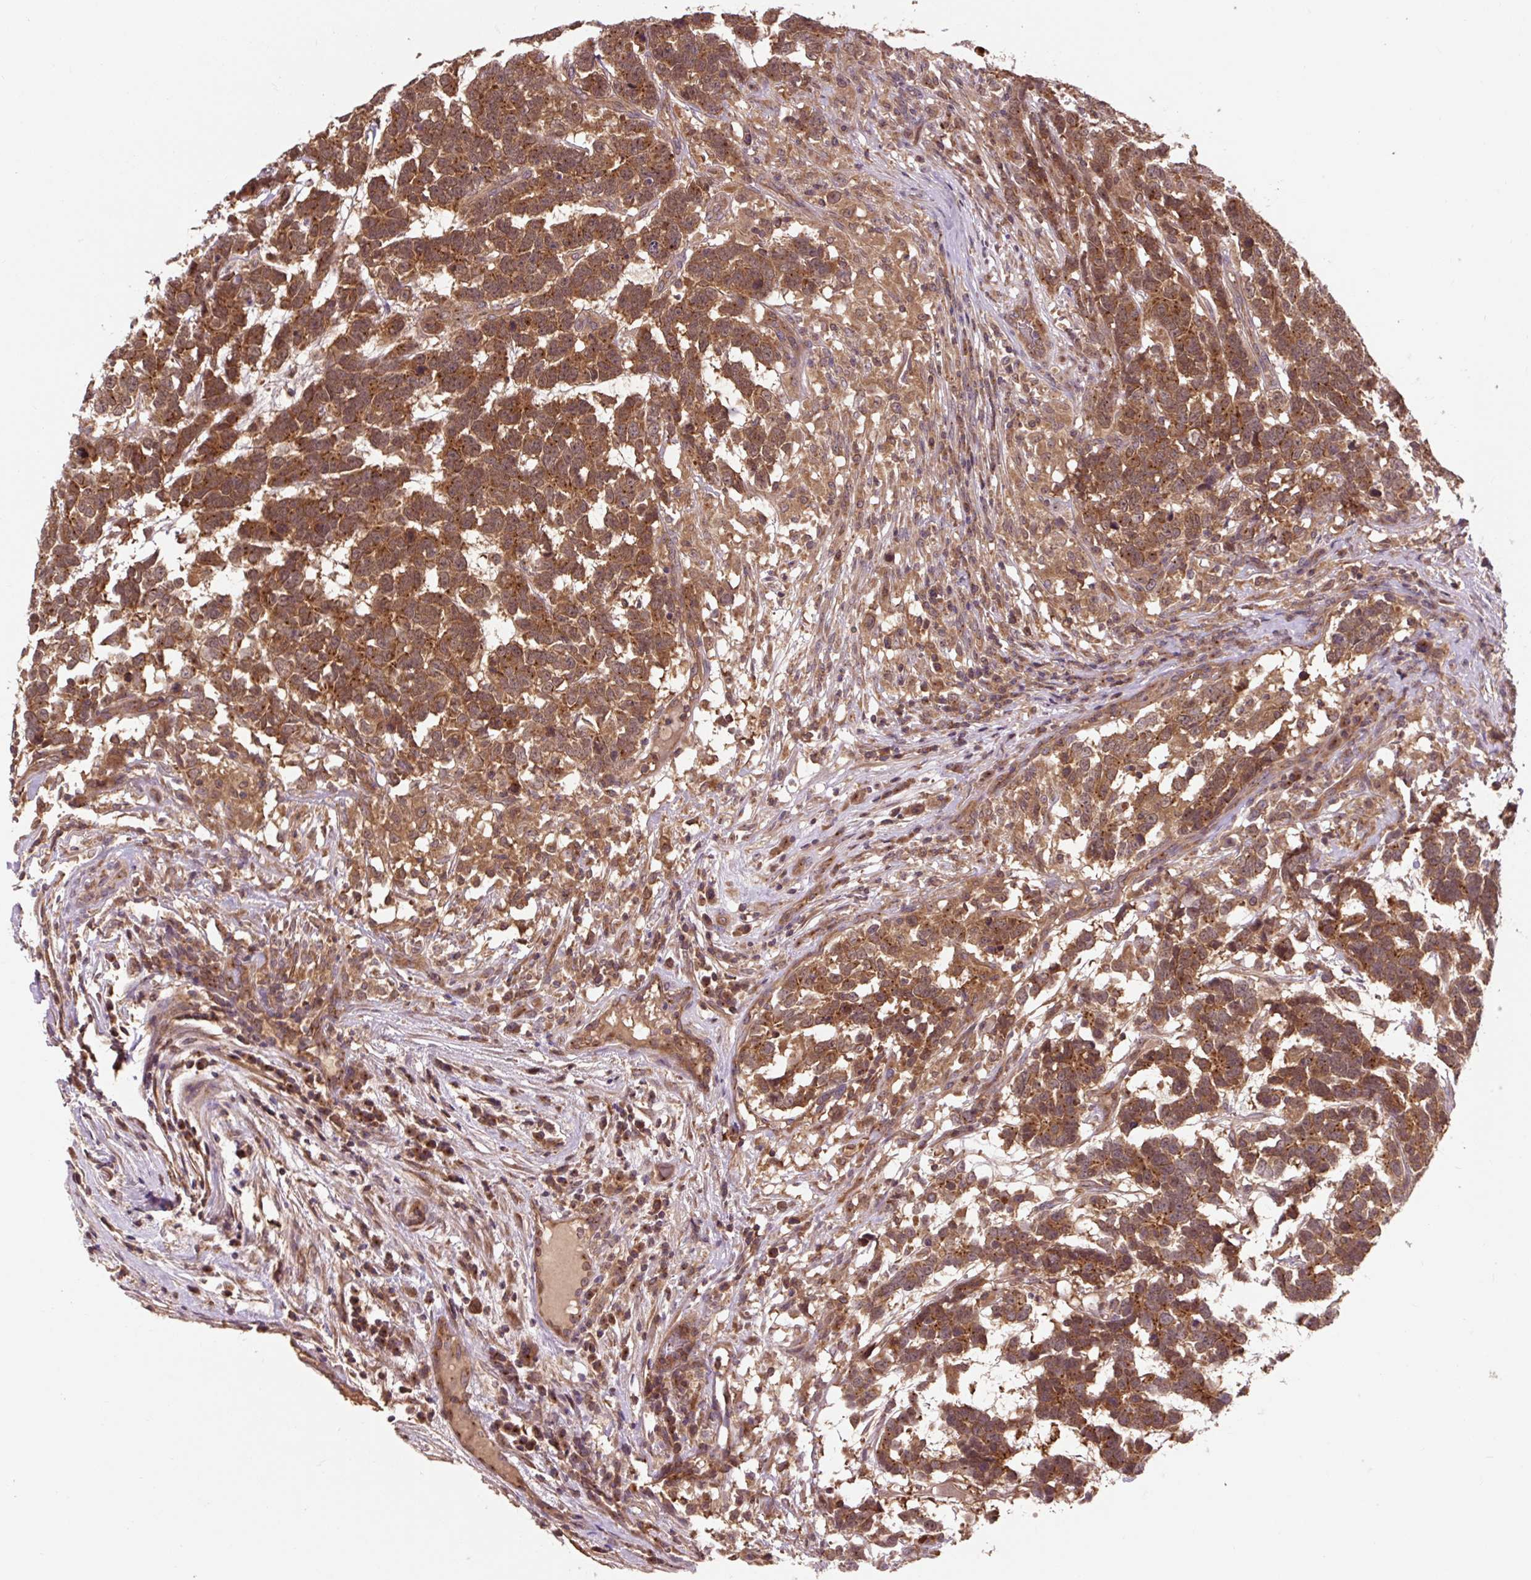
{"staining": {"intensity": "strong", "quantity": ">75%", "location": "cytoplasmic/membranous"}, "tissue": "testis cancer", "cell_type": "Tumor cells", "image_type": "cancer", "snomed": [{"axis": "morphology", "description": "Carcinoma, Embryonal, NOS"}, {"axis": "topography", "description": "Testis"}], "caption": "A brown stain labels strong cytoplasmic/membranous positivity of a protein in human embryonal carcinoma (testis) tumor cells.", "gene": "MMS19", "patient": {"sex": "male", "age": 26}}